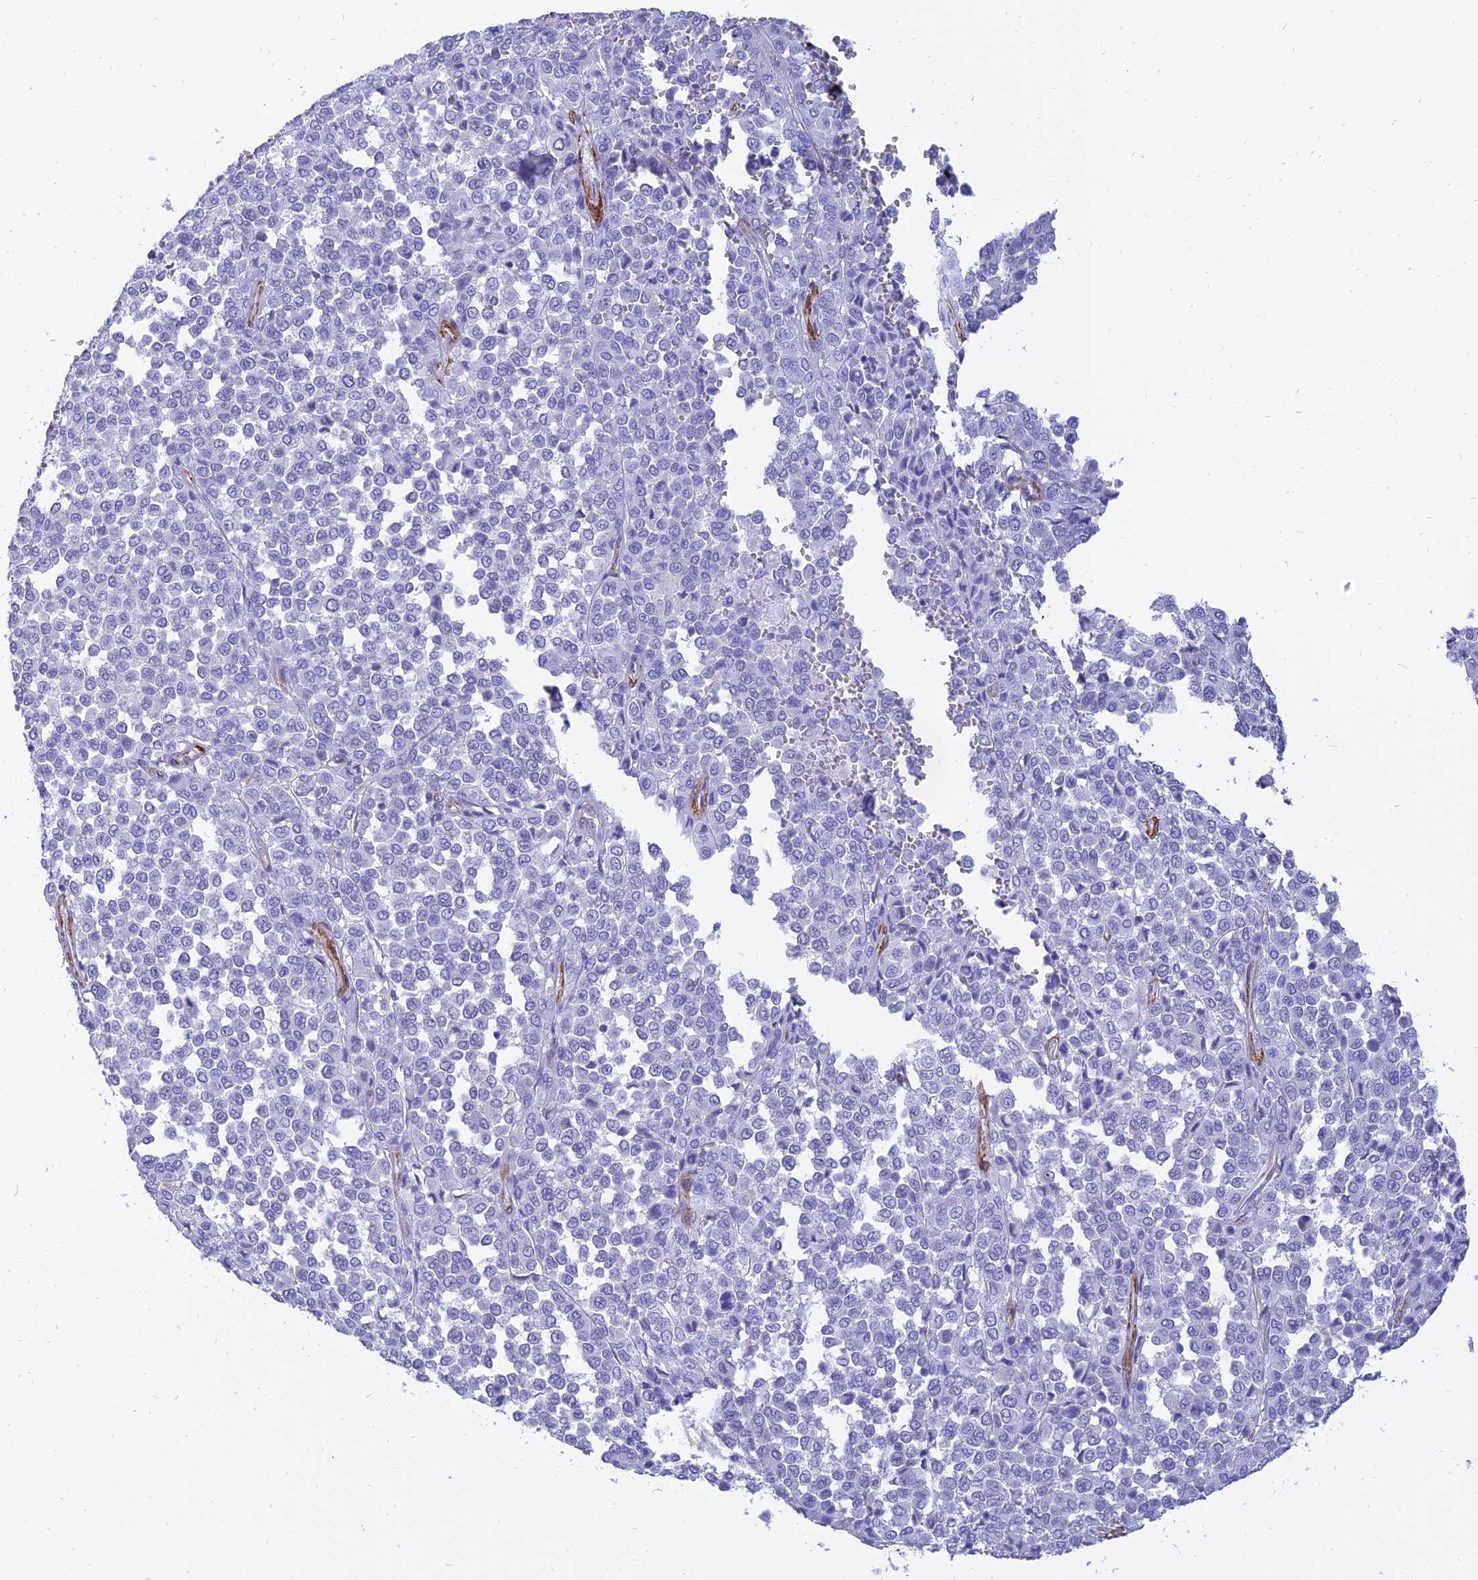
{"staining": {"intensity": "negative", "quantity": "none", "location": "none"}, "tissue": "melanoma", "cell_type": "Tumor cells", "image_type": "cancer", "snomed": [{"axis": "morphology", "description": "Malignant melanoma, Metastatic site"}, {"axis": "topography", "description": "Pancreas"}], "caption": "Tumor cells are negative for brown protein staining in melanoma. (Stains: DAB (3,3'-diaminobenzidine) immunohistochemistry with hematoxylin counter stain, Microscopy: brightfield microscopy at high magnification).", "gene": "CENPV", "patient": {"sex": "female", "age": 30}}